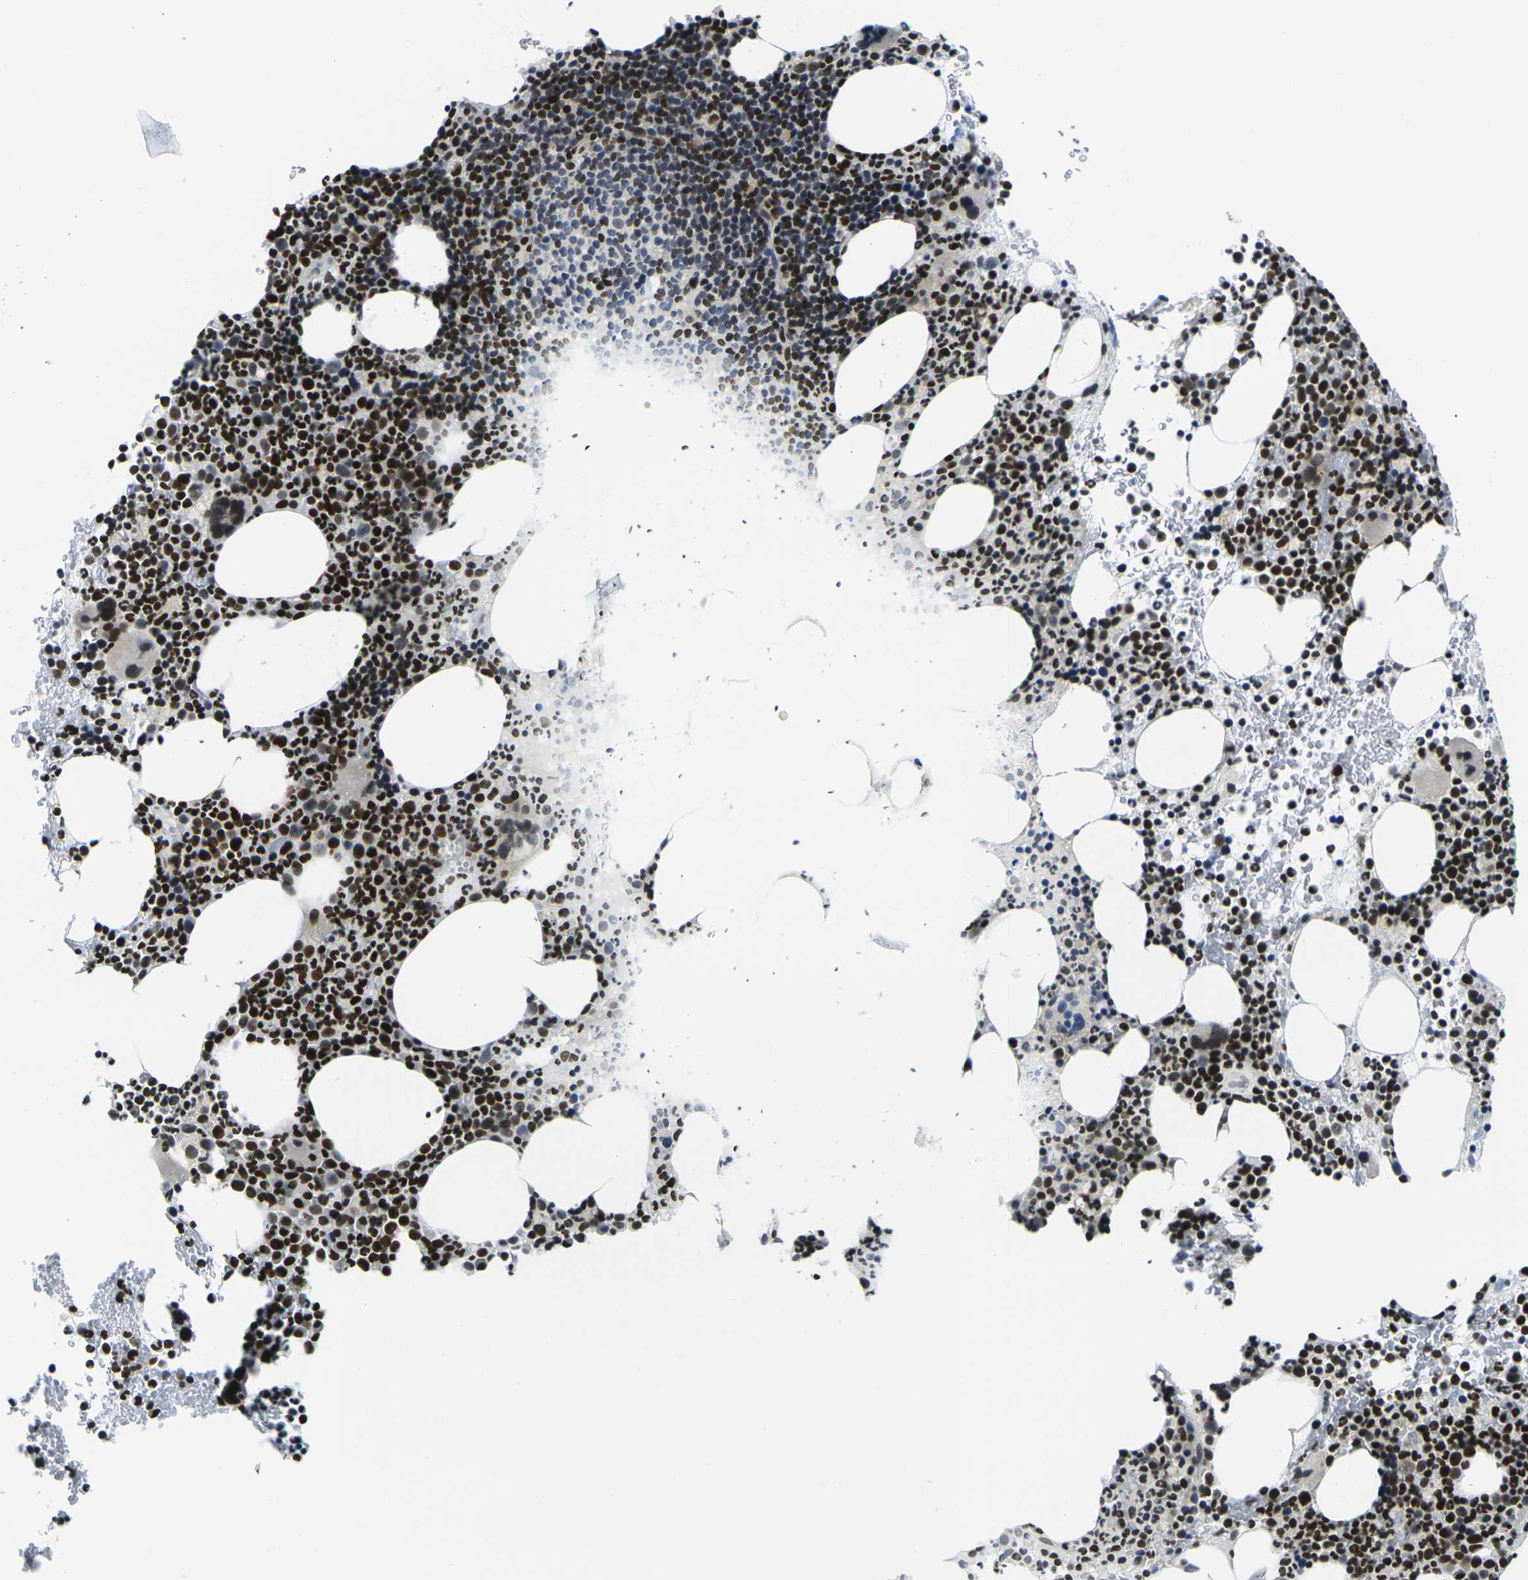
{"staining": {"intensity": "strong", "quantity": ">75%", "location": "nuclear"}, "tissue": "bone marrow", "cell_type": "Hematopoietic cells", "image_type": "normal", "snomed": [{"axis": "morphology", "description": "Normal tissue, NOS"}, {"axis": "morphology", "description": "Inflammation, NOS"}, {"axis": "topography", "description": "Bone marrow"}], "caption": "Normal bone marrow demonstrates strong nuclear expression in approximately >75% of hematopoietic cells, visualized by immunohistochemistry. The protein of interest is shown in brown color, while the nuclei are stained blue.", "gene": "H1", "patient": {"sex": "male", "age": 73}}